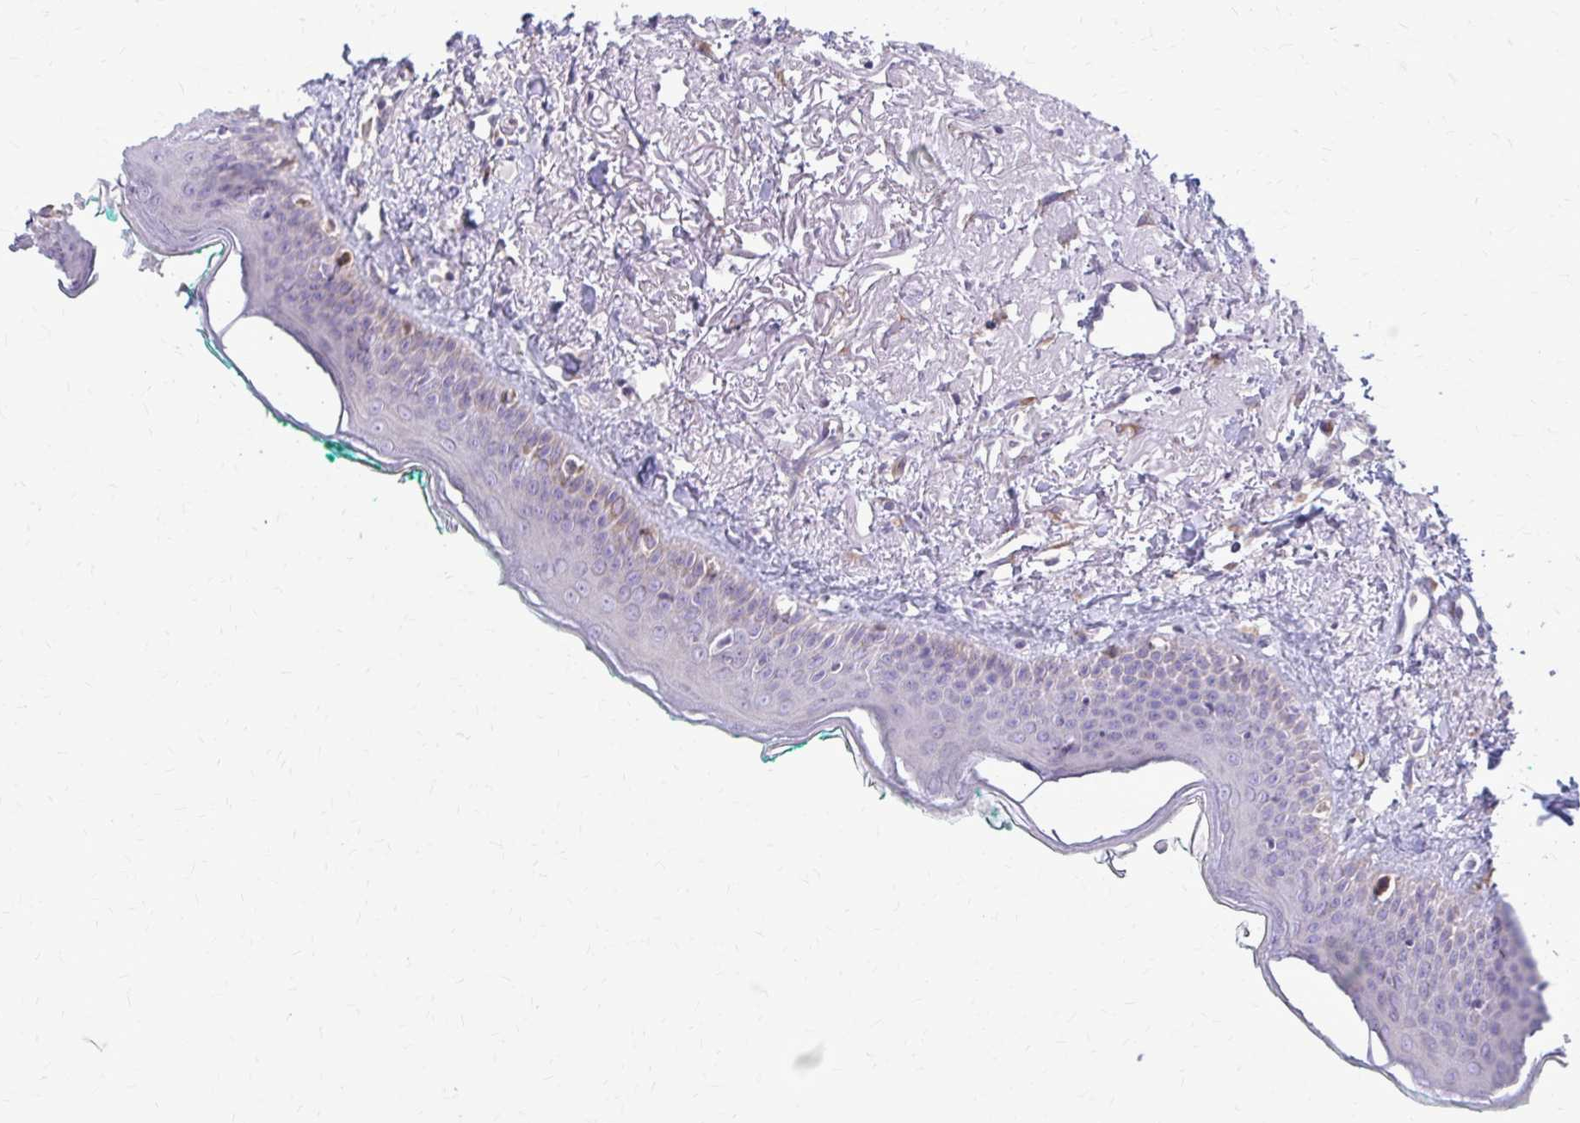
{"staining": {"intensity": "weak", "quantity": "25%-75%", "location": "cytoplasmic/membranous"}, "tissue": "oral mucosa", "cell_type": "Squamous epithelial cells", "image_type": "normal", "snomed": [{"axis": "morphology", "description": "Normal tissue, NOS"}, {"axis": "topography", "description": "Oral tissue"}], "caption": "This micrograph displays immunohistochemistry staining of benign oral mucosa, with low weak cytoplasmic/membranous staining in approximately 25%-75% of squamous epithelial cells.", "gene": "DEPP1", "patient": {"sex": "female", "age": 70}}